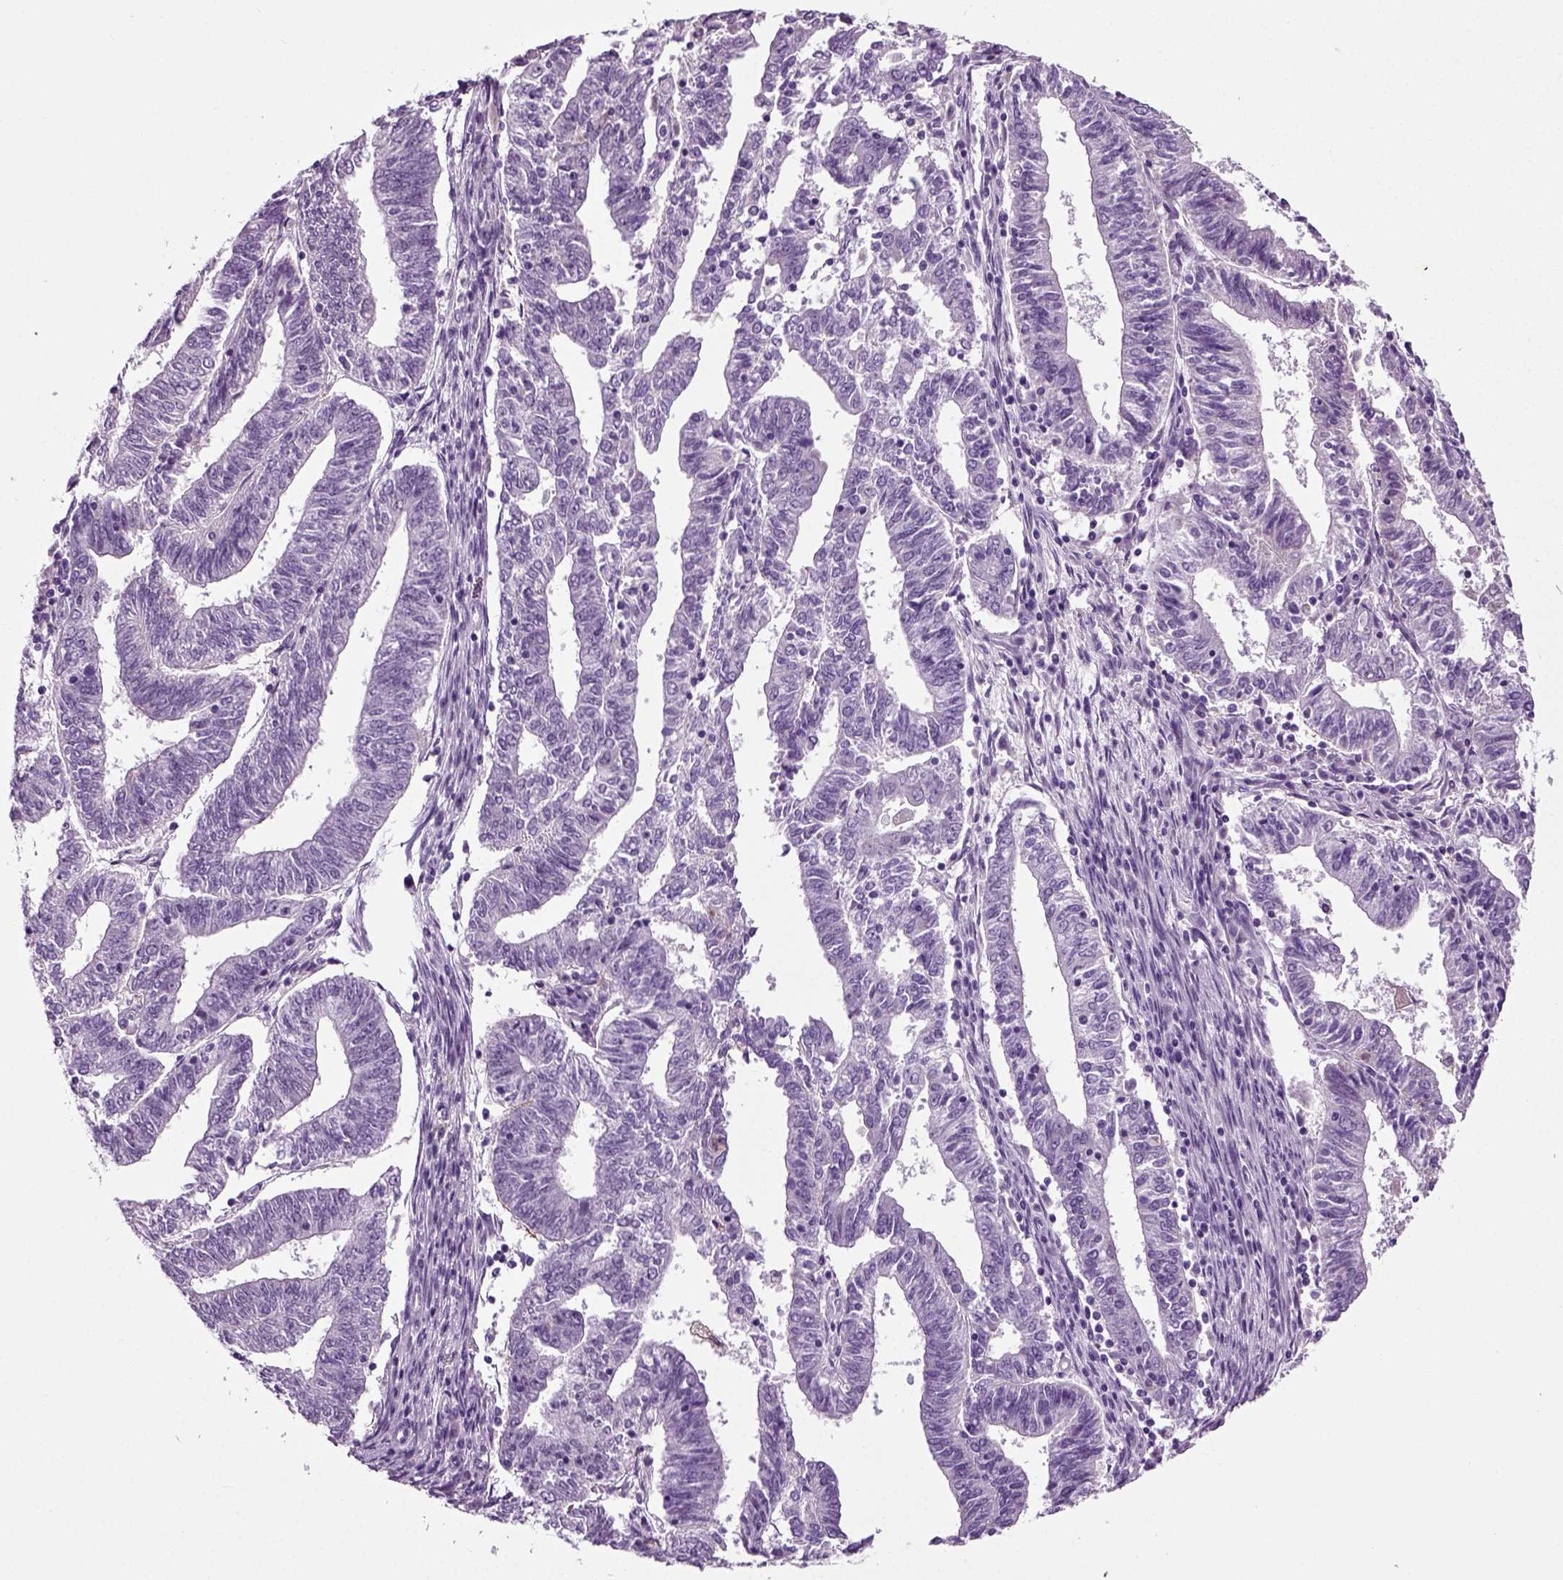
{"staining": {"intensity": "negative", "quantity": "none", "location": "none"}, "tissue": "endometrial cancer", "cell_type": "Tumor cells", "image_type": "cancer", "snomed": [{"axis": "morphology", "description": "Adenocarcinoma, NOS"}, {"axis": "topography", "description": "Endometrium"}], "caption": "There is no significant positivity in tumor cells of endometrial cancer (adenocarcinoma).", "gene": "DNAH10", "patient": {"sex": "female", "age": 82}}